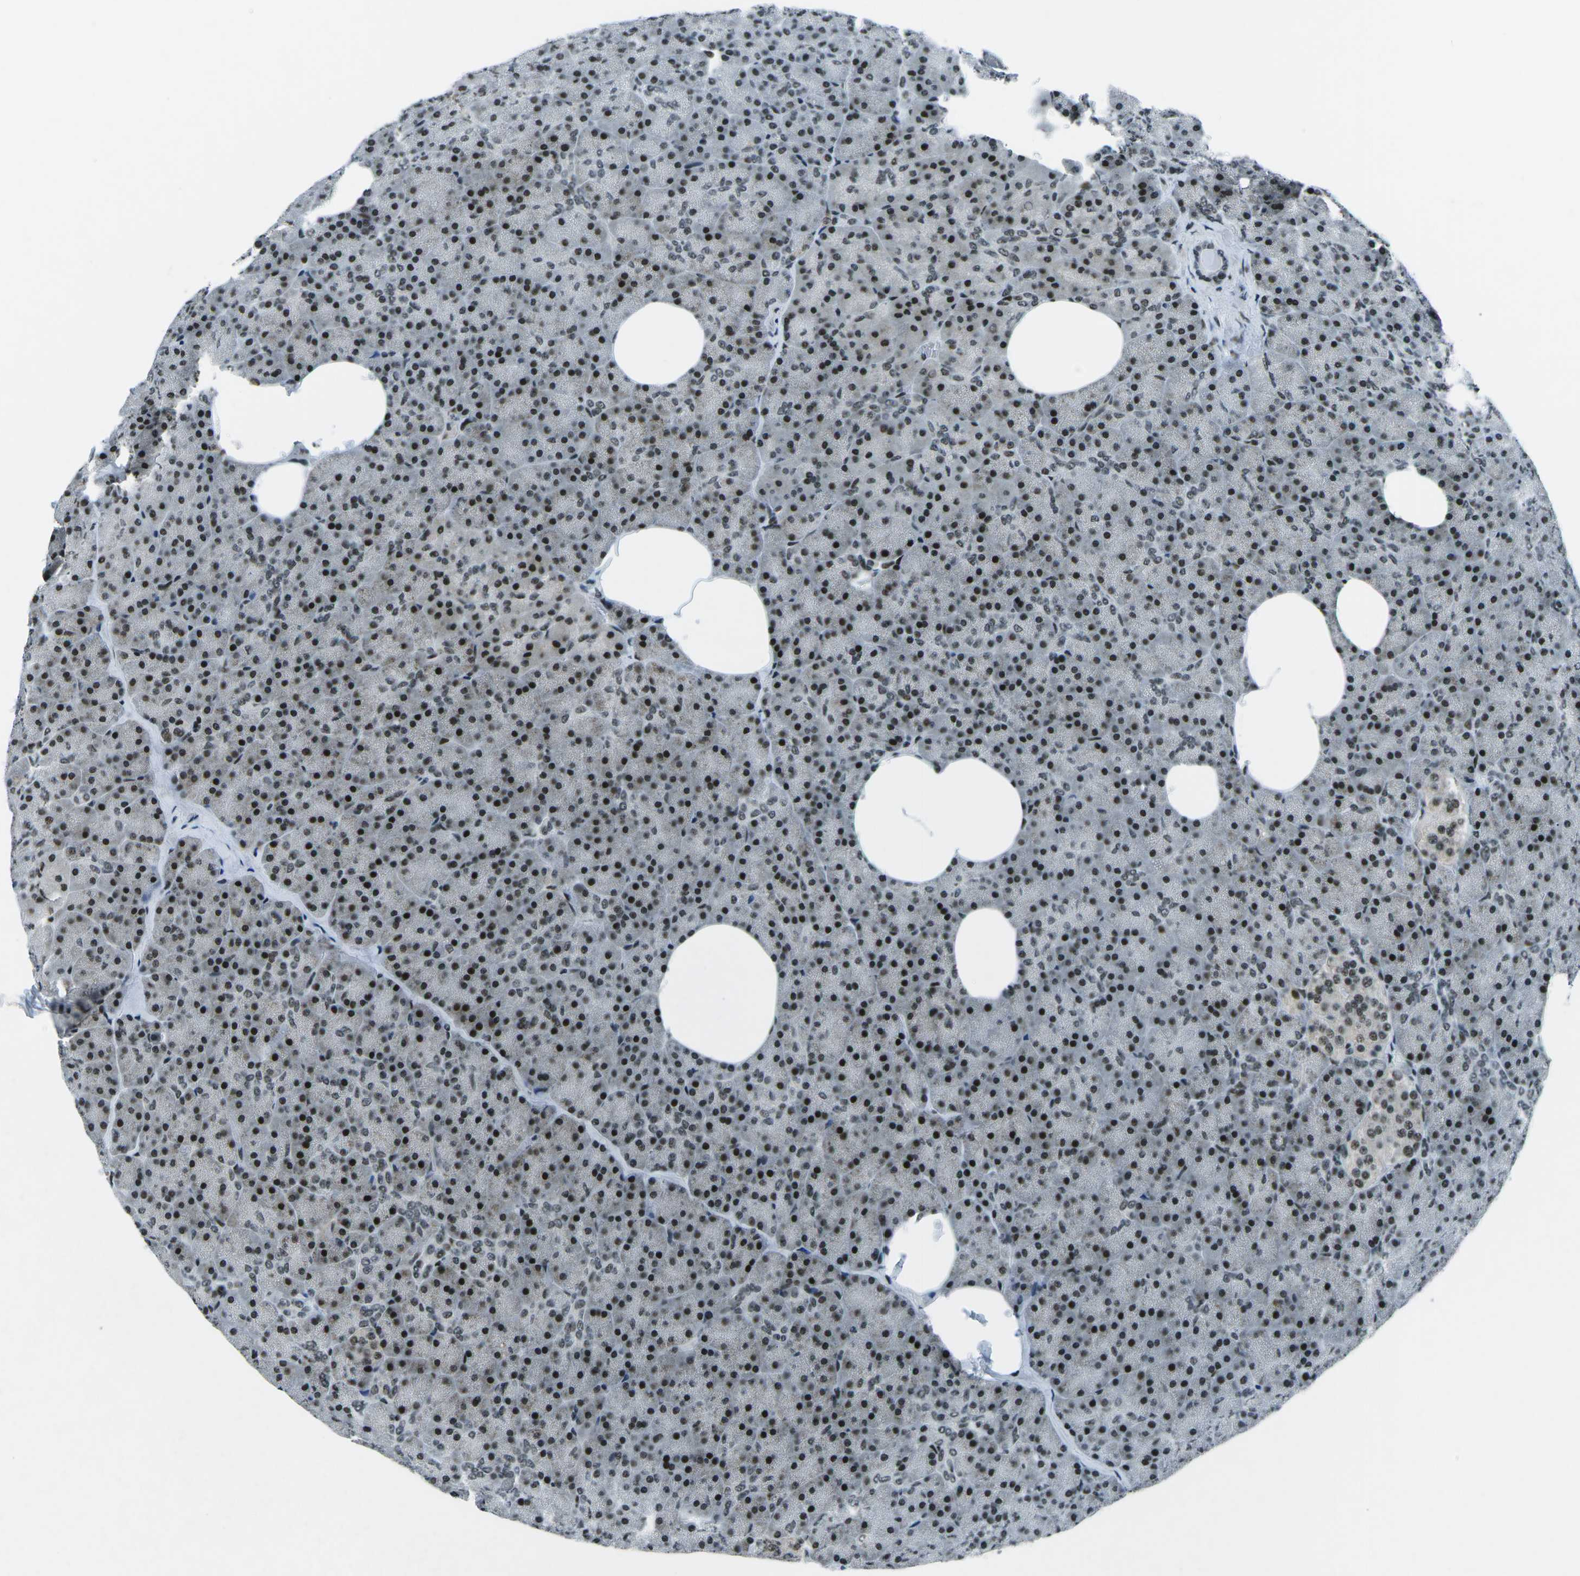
{"staining": {"intensity": "strong", "quantity": ">75%", "location": "nuclear"}, "tissue": "pancreas", "cell_type": "Exocrine glandular cells", "image_type": "normal", "snomed": [{"axis": "morphology", "description": "Normal tissue, NOS"}, {"axis": "topography", "description": "Pancreas"}], "caption": "High-magnification brightfield microscopy of benign pancreas stained with DAB (brown) and counterstained with hematoxylin (blue). exocrine glandular cells exhibit strong nuclear positivity is present in about>75% of cells. Using DAB (brown) and hematoxylin (blue) stains, captured at high magnification using brightfield microscopy.", "gene": "RBL2", "patient": {"sex": "female", "age": 35}}